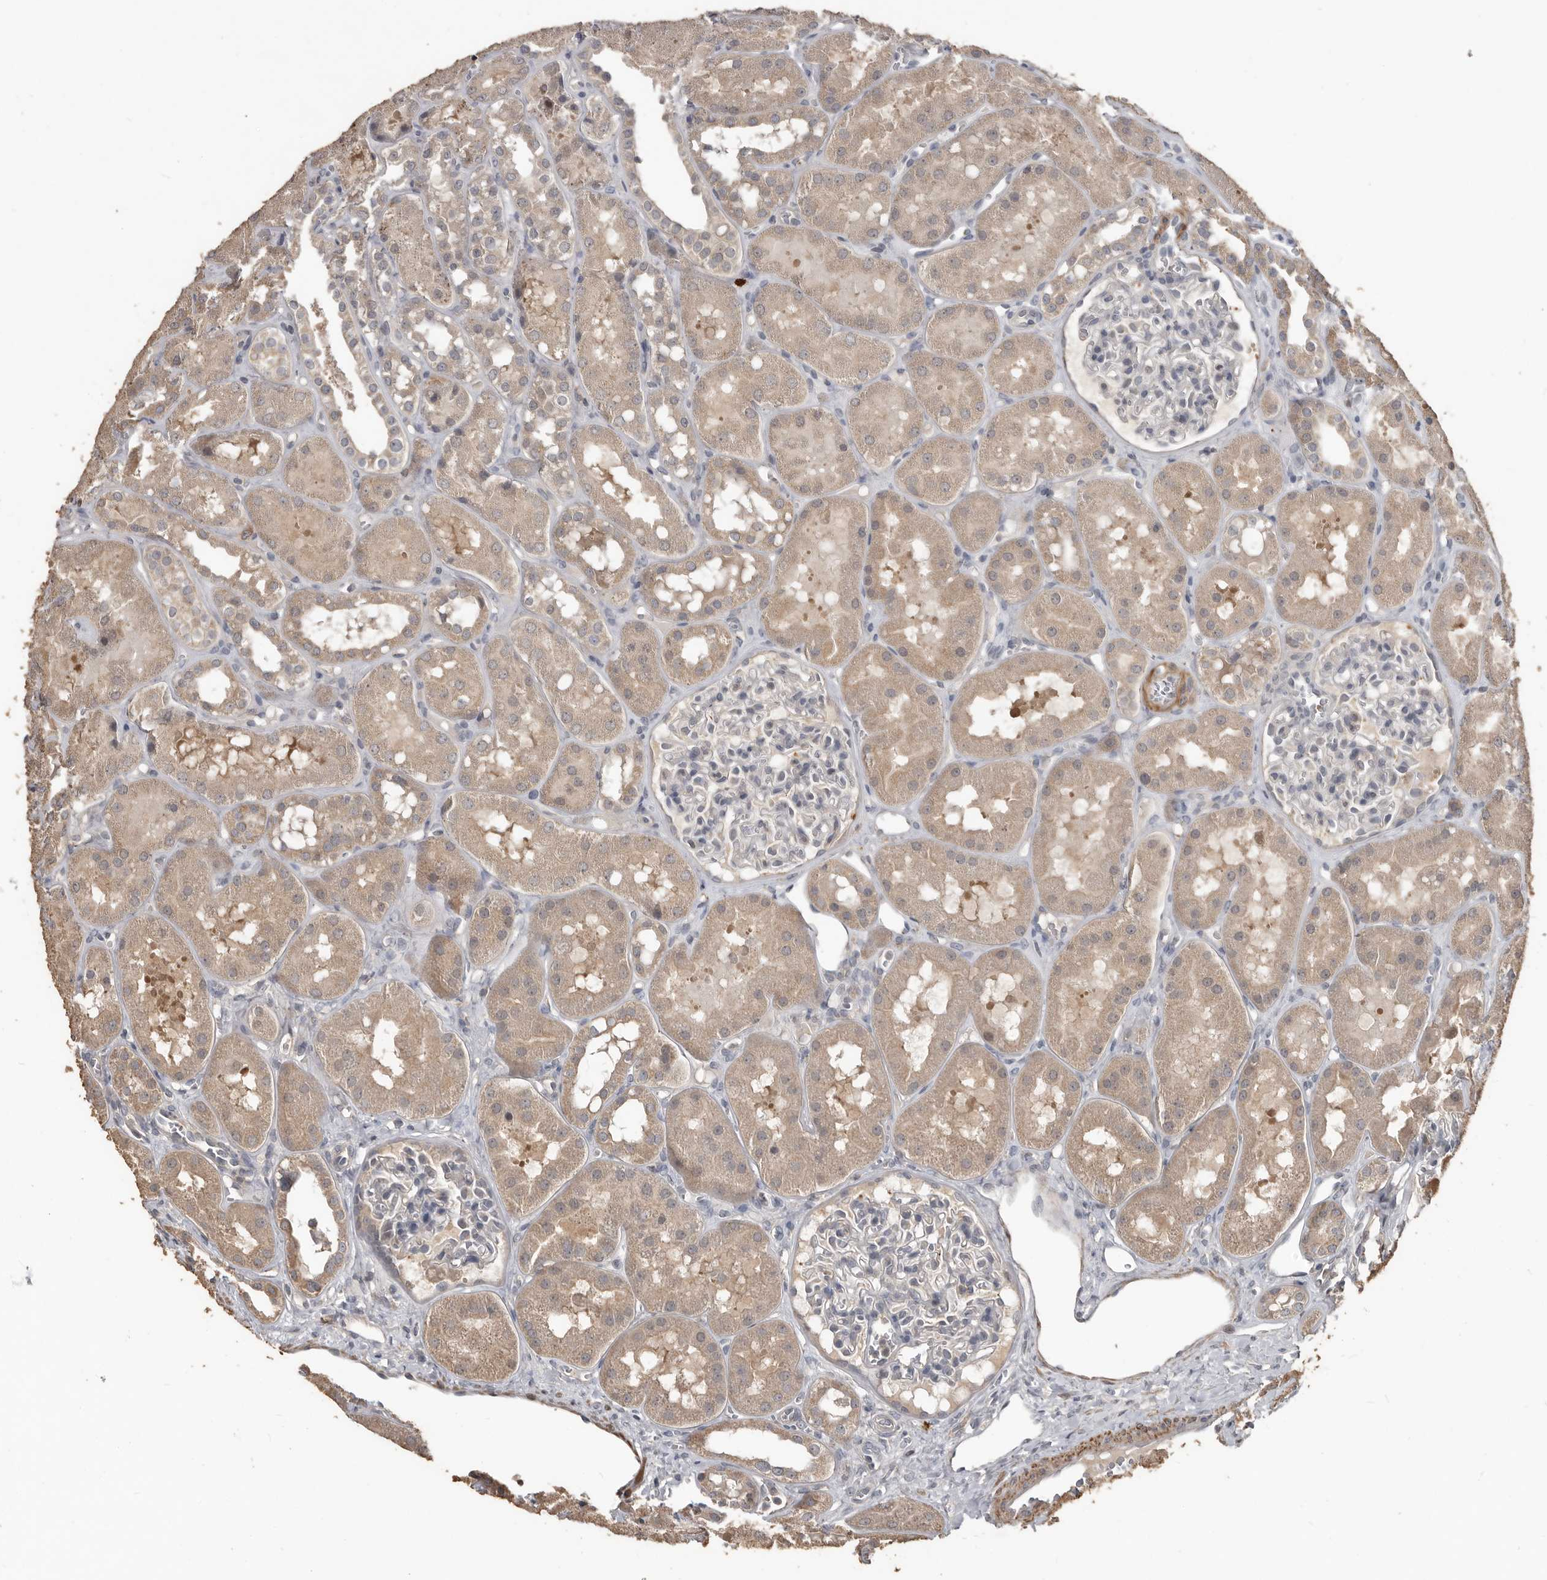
{"staining": {"intensity": "negative", "quantity": "none", "location": "none"}, "tissue": "kidney", "cell_type": "Cells in glomeruli", "image_type": "normal", "snomed": [{"axis": "morphology", "description": "Normal tissue, NOS"}, {"axis": "topography", "description": "Kidney"}], "caption": "This is an IHC image of normal human kidney. There is no expression in cells in glomeruli.", "gene": "BAMBI", "patient": {"sex": "male", "age": 16}}